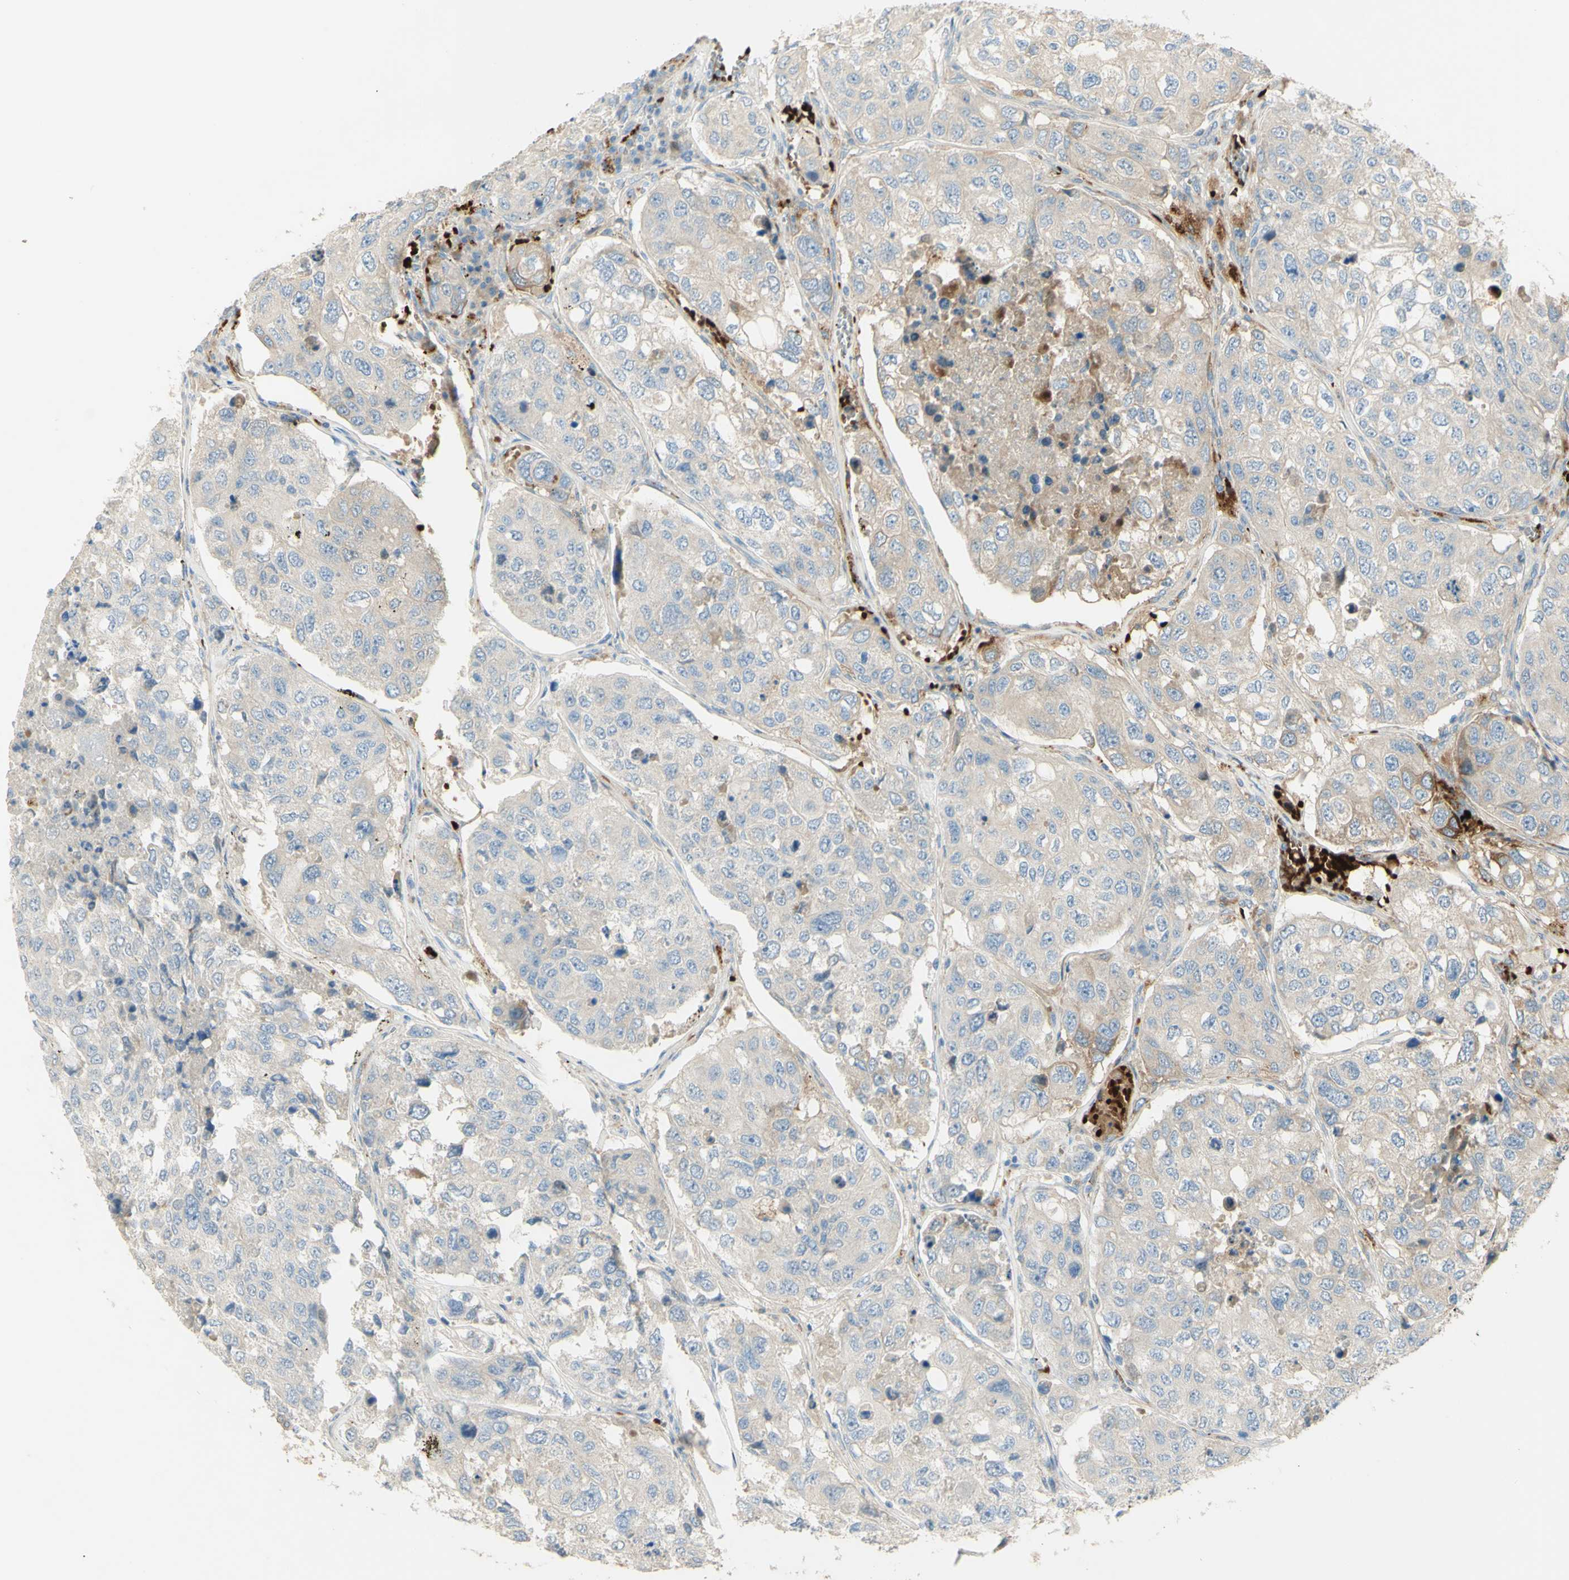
{"staining": {"intensity": "weak", "quantity": "25%-75%", "location": "cytoplasmic/membranous"}, "tissue": "urothelial cancer", "cell_type": "Tumor cells", "image_type": "cancer", "snomed": [{"axis": "morphology", "description": "Urothelial carcinoma, High grade"}, {"axis": "topography", "description": "Lymph node"}, {"axis": "topography", "description": "Urinary bladder"}], "caption": "Weak cytoplasmic/membranous protein staining is identified in about 25%-75% of tumor cells in urothelial carcinoma (high-grade). (Stains: DAB in brown, nuclei in blue, Microscopy: brightfield microscopy at high magnification).", "gene": "GAN", "patient": {"sex": "male", "age": 51}}